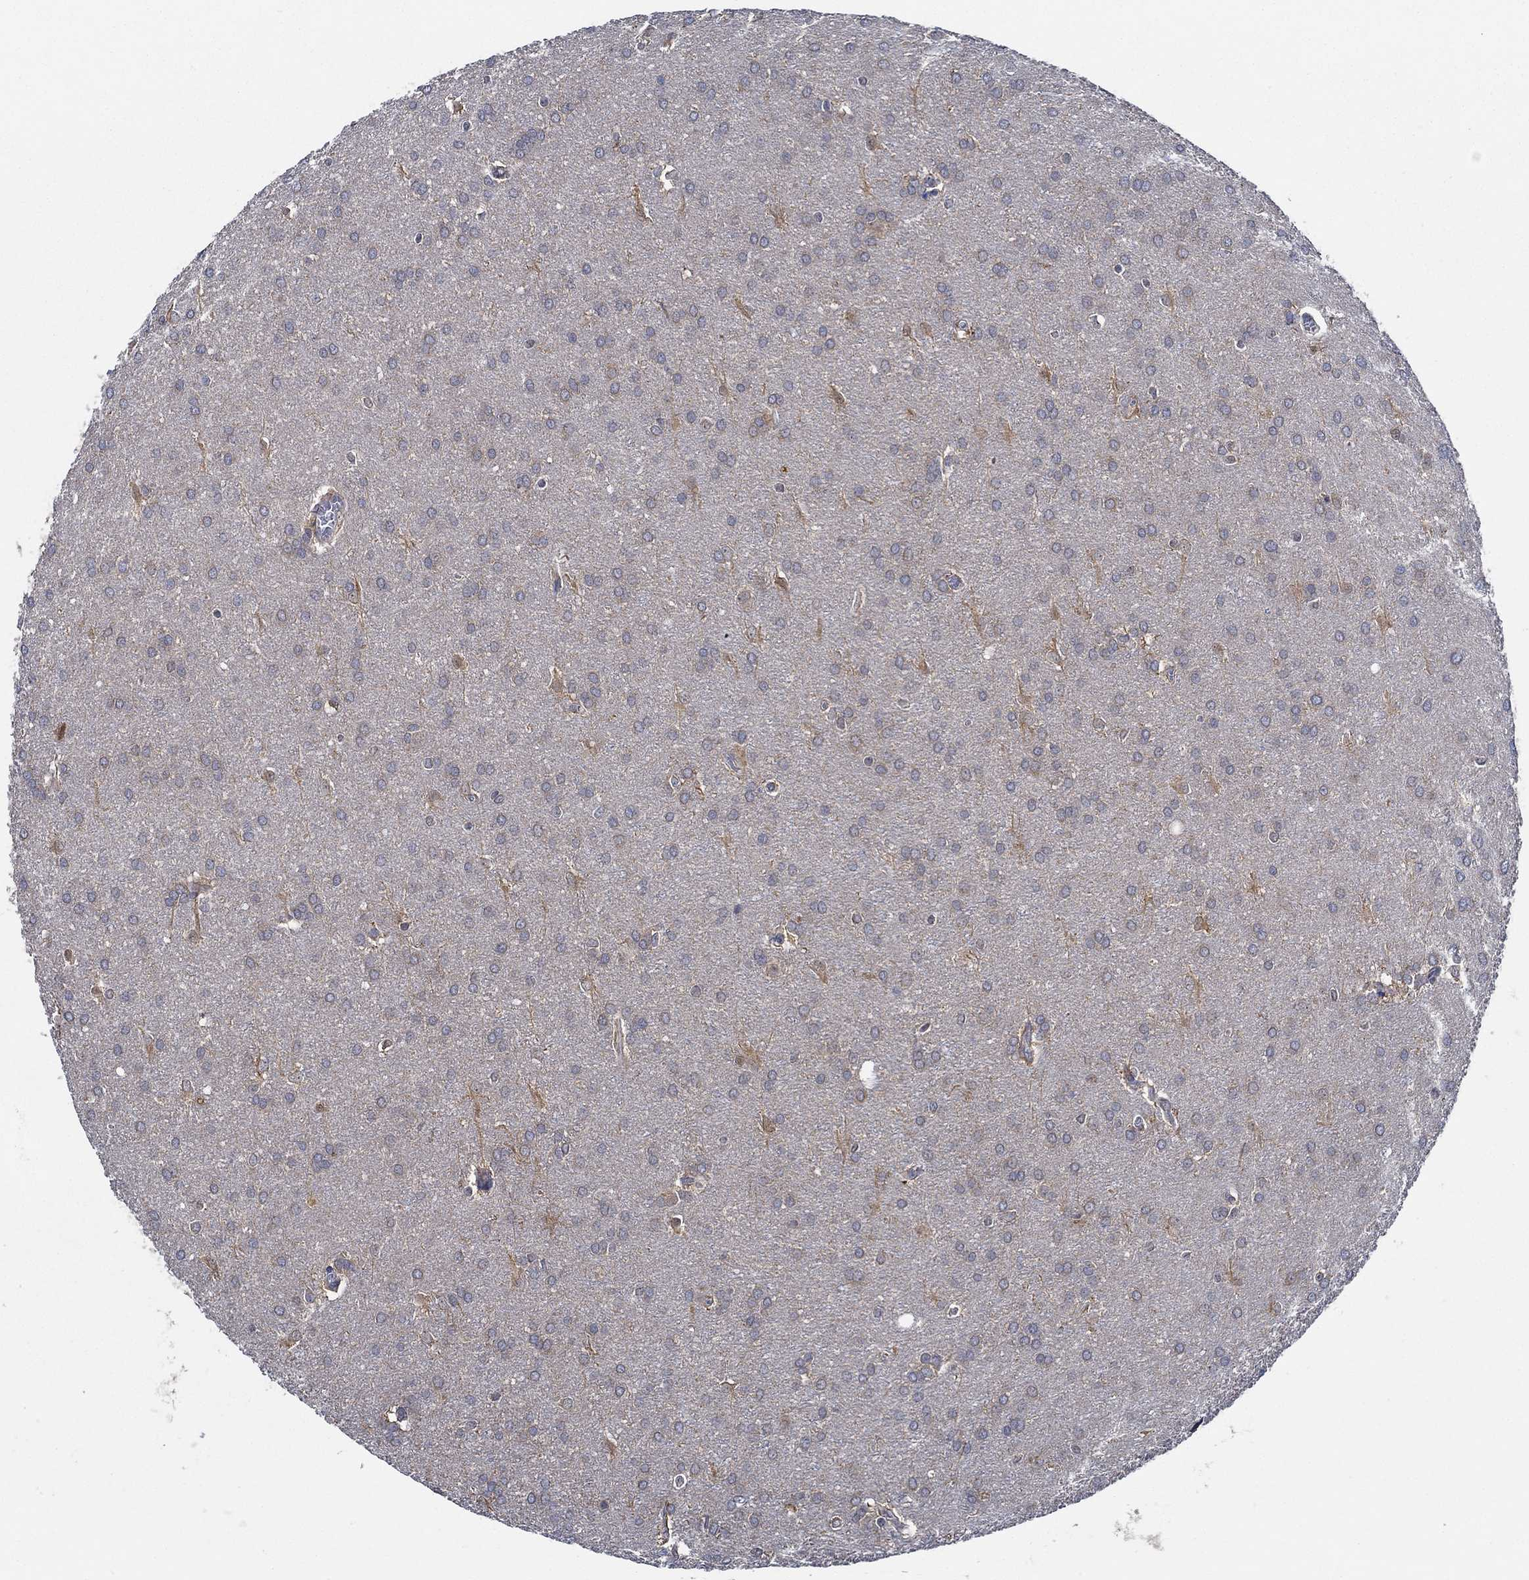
{"staining": {"intensity": "negative", "quantity": "none", "location": "none"}, "tissue": "glioma", "cell_type": "Tumor cells", "image_type": "cancer", "snomed": [{"axis": "morphology", "description": "Glioma, malignant, Low grade"}, {"axis": "topography", "description": "Brain"}], "caption": "An immunohistochemistry photomicrograph of malignant low-grade glioma is shown. There is no staining in tumor cells of malignant low-grade glioma.", "gene": "DACT1", "patient": {"sex": "female", "age": 32}}